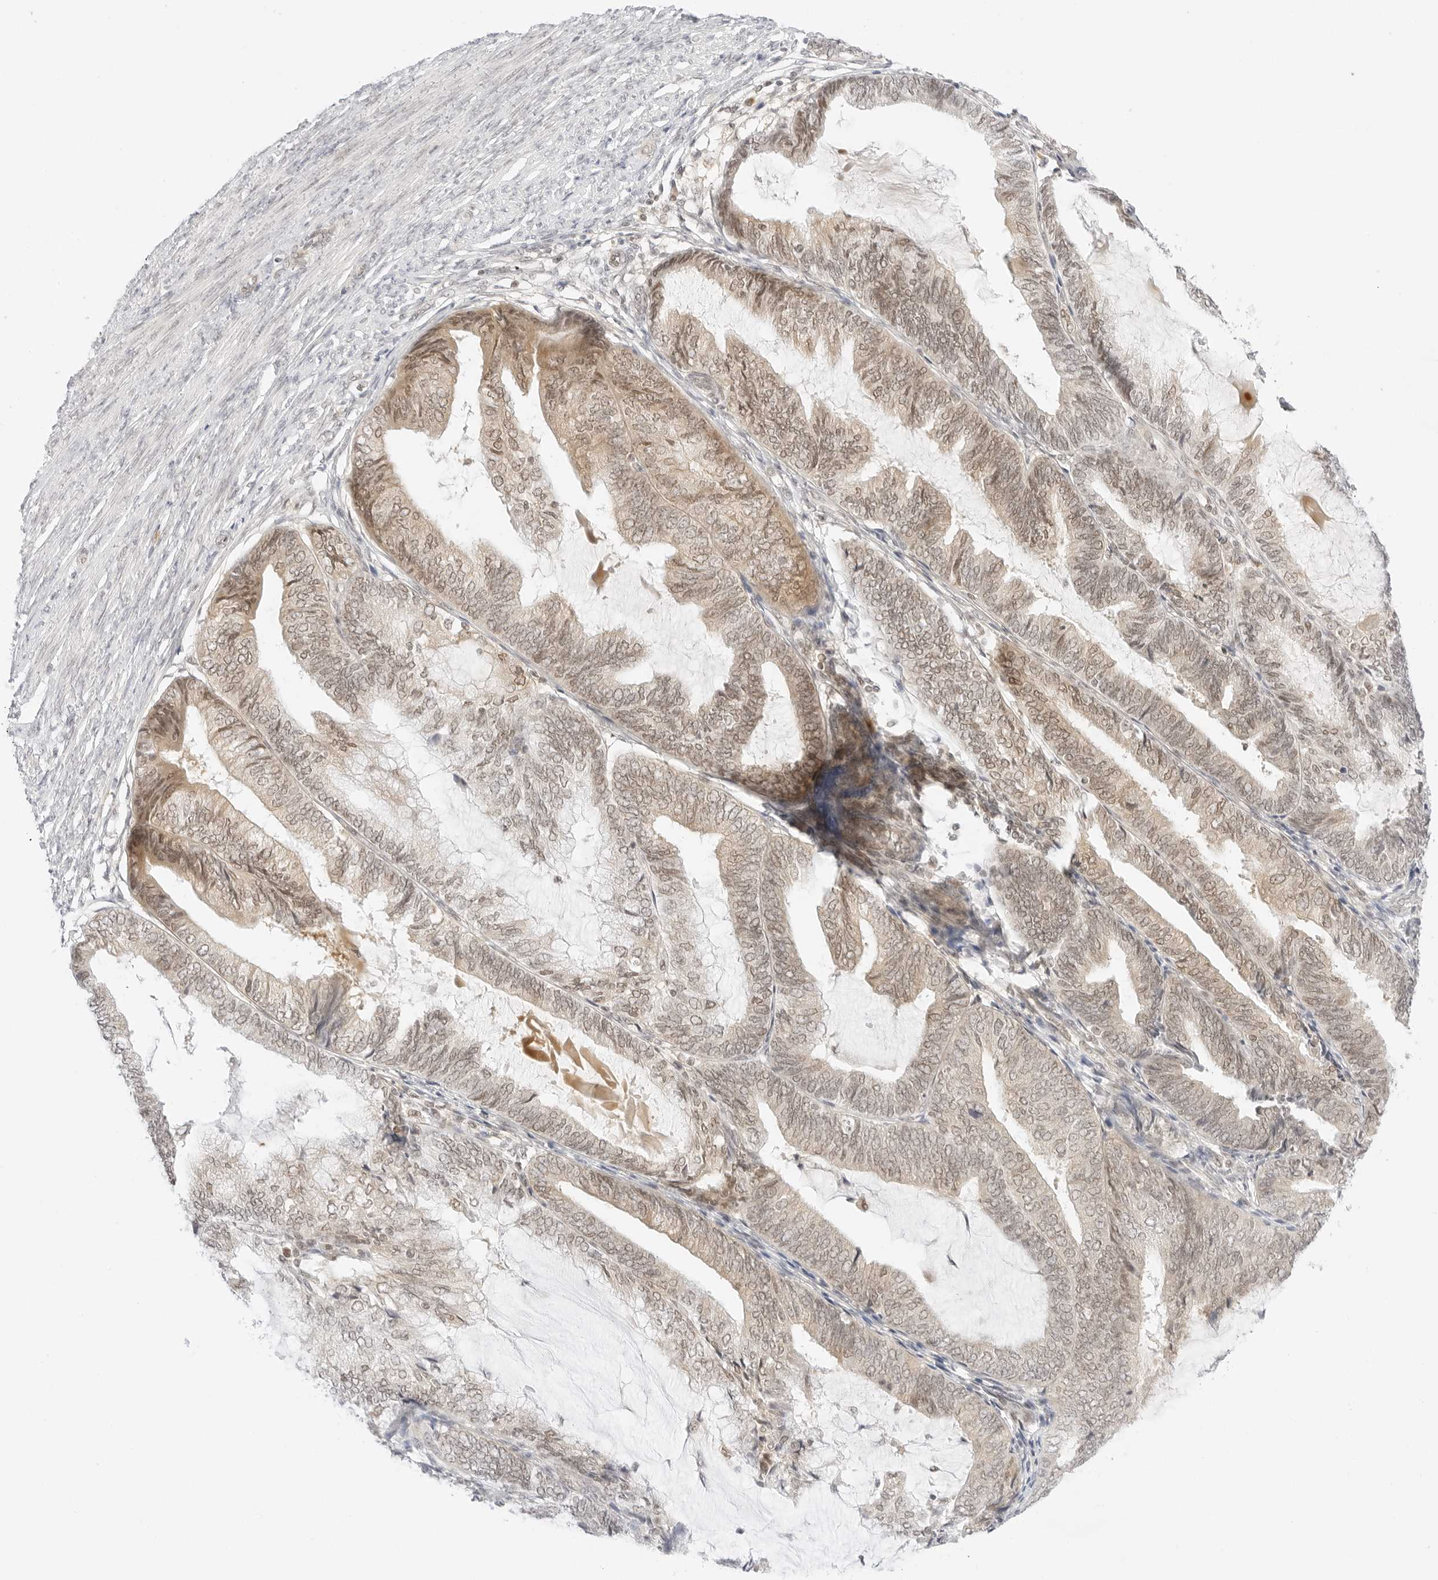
{"staining": {"intensity": "weak", "quantity": ">75%", "location": "cytoplasmic/membranous,nuclear"}, "tissue": "endometrial cancer", "cell_type": "Tumor cells", "image_type": "cancer", "snomed": [{"axis": "morphology", "description": "Adenocarcinoma, NOS"}, {"axis": "topography", "description": "Endometrium"}], "caption": "The micrograph displays staining of adenocarcinoma (endometrial), revealing weak cytoplasmic/membranous and nuclear protein positivity (brown color) within tumor cells.", "gene": "POLR3C", "patient": {"sex": "female", "age": 81}}